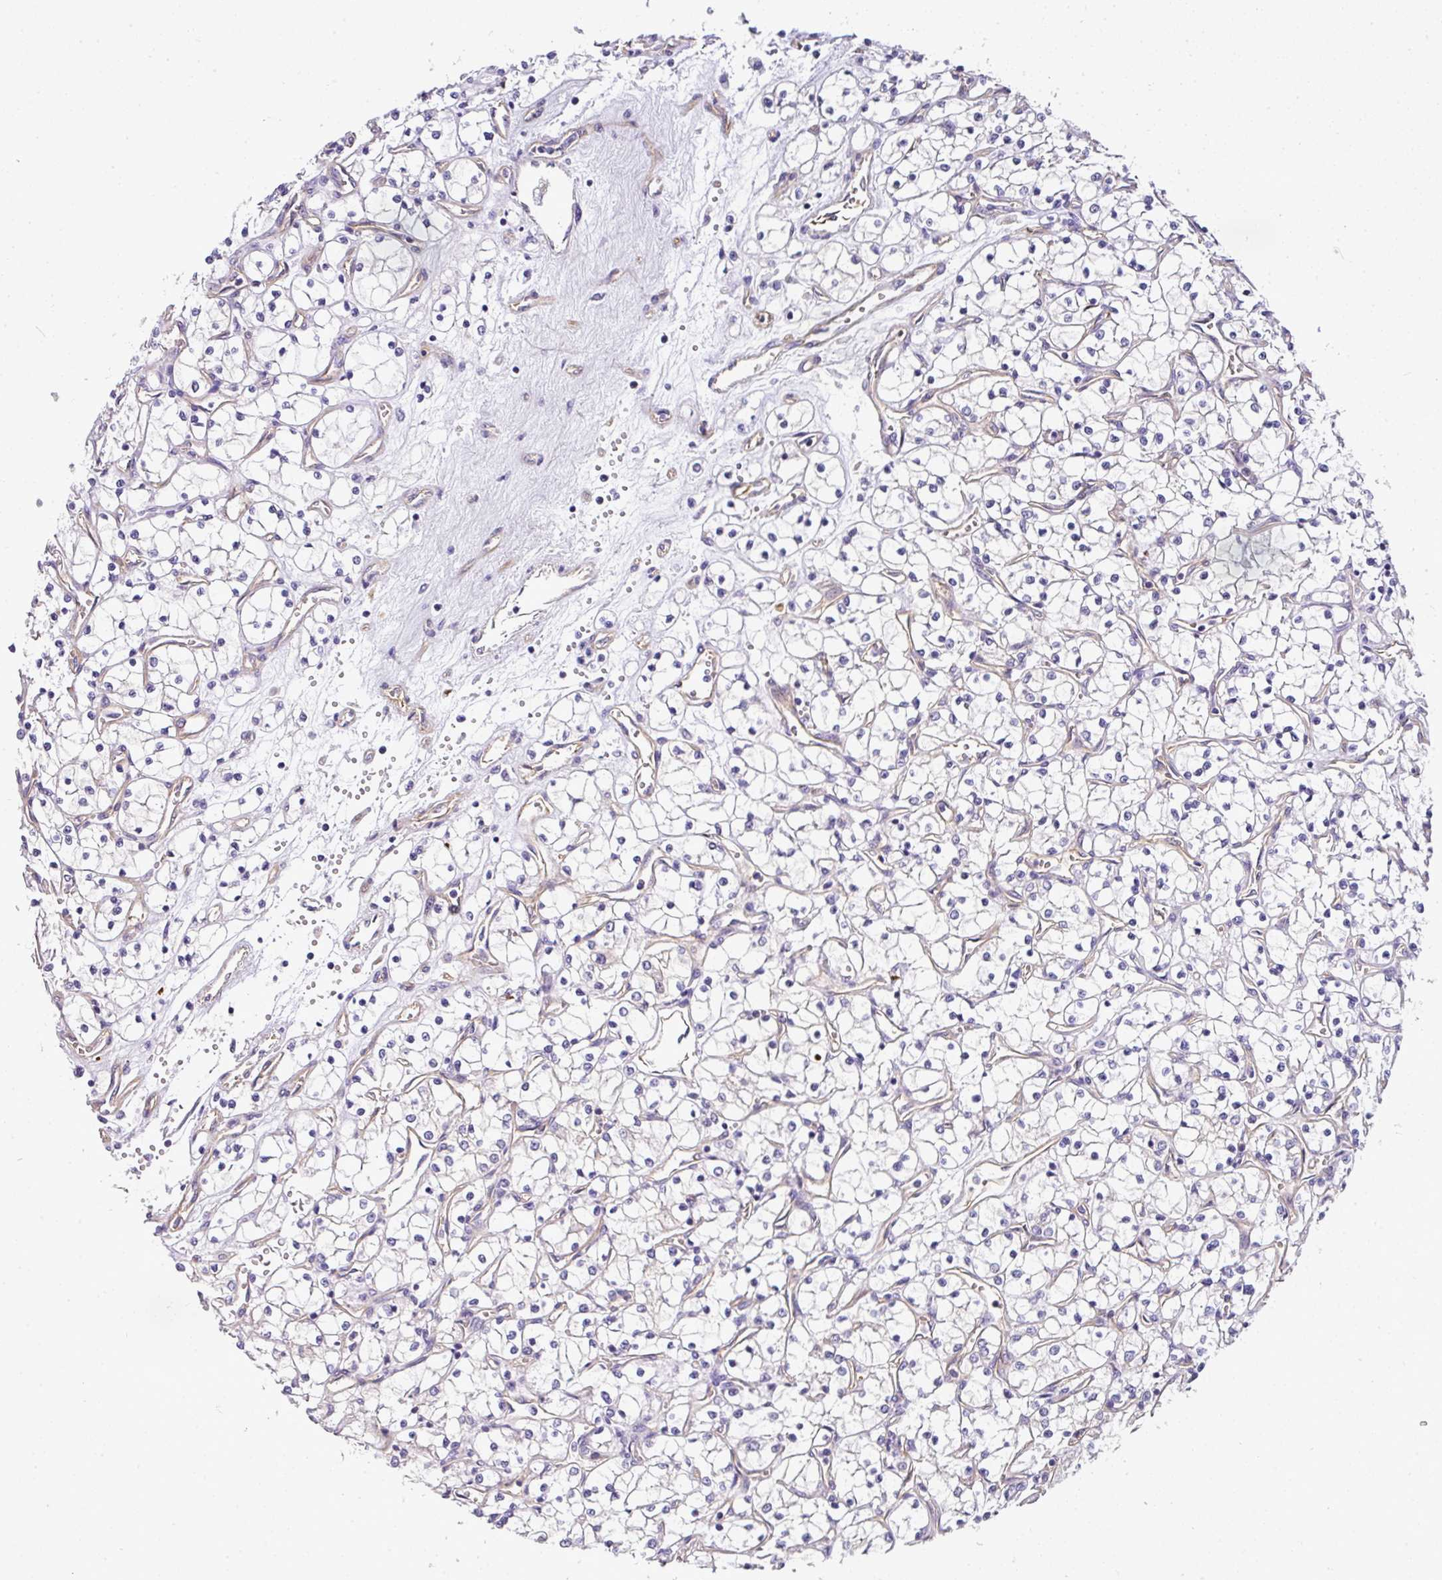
{"staining": {"intensity": "negative", "quantity": "none", "location": "none"}, "tissue": "renal cancer", "cell_type": "Tumor cells", "image_type": "cancer", "snomed": [{"axis": "morphology", "description": "Adenocarcinoma, NOS"}, {"axis": "topography", "description": "Kidney"}], "caption": "Immunohistochemical staining of renal cancer (adenocarcinoma) exhibits no significant positivity in tumor cells. (Stains: DAB immunohistochemistry with hematoxylin counter stain, Microscopy: brightfield microscopy at high magnification).", "gene": "OR11H4", "patient": {"sex": "female", "age": 69}}